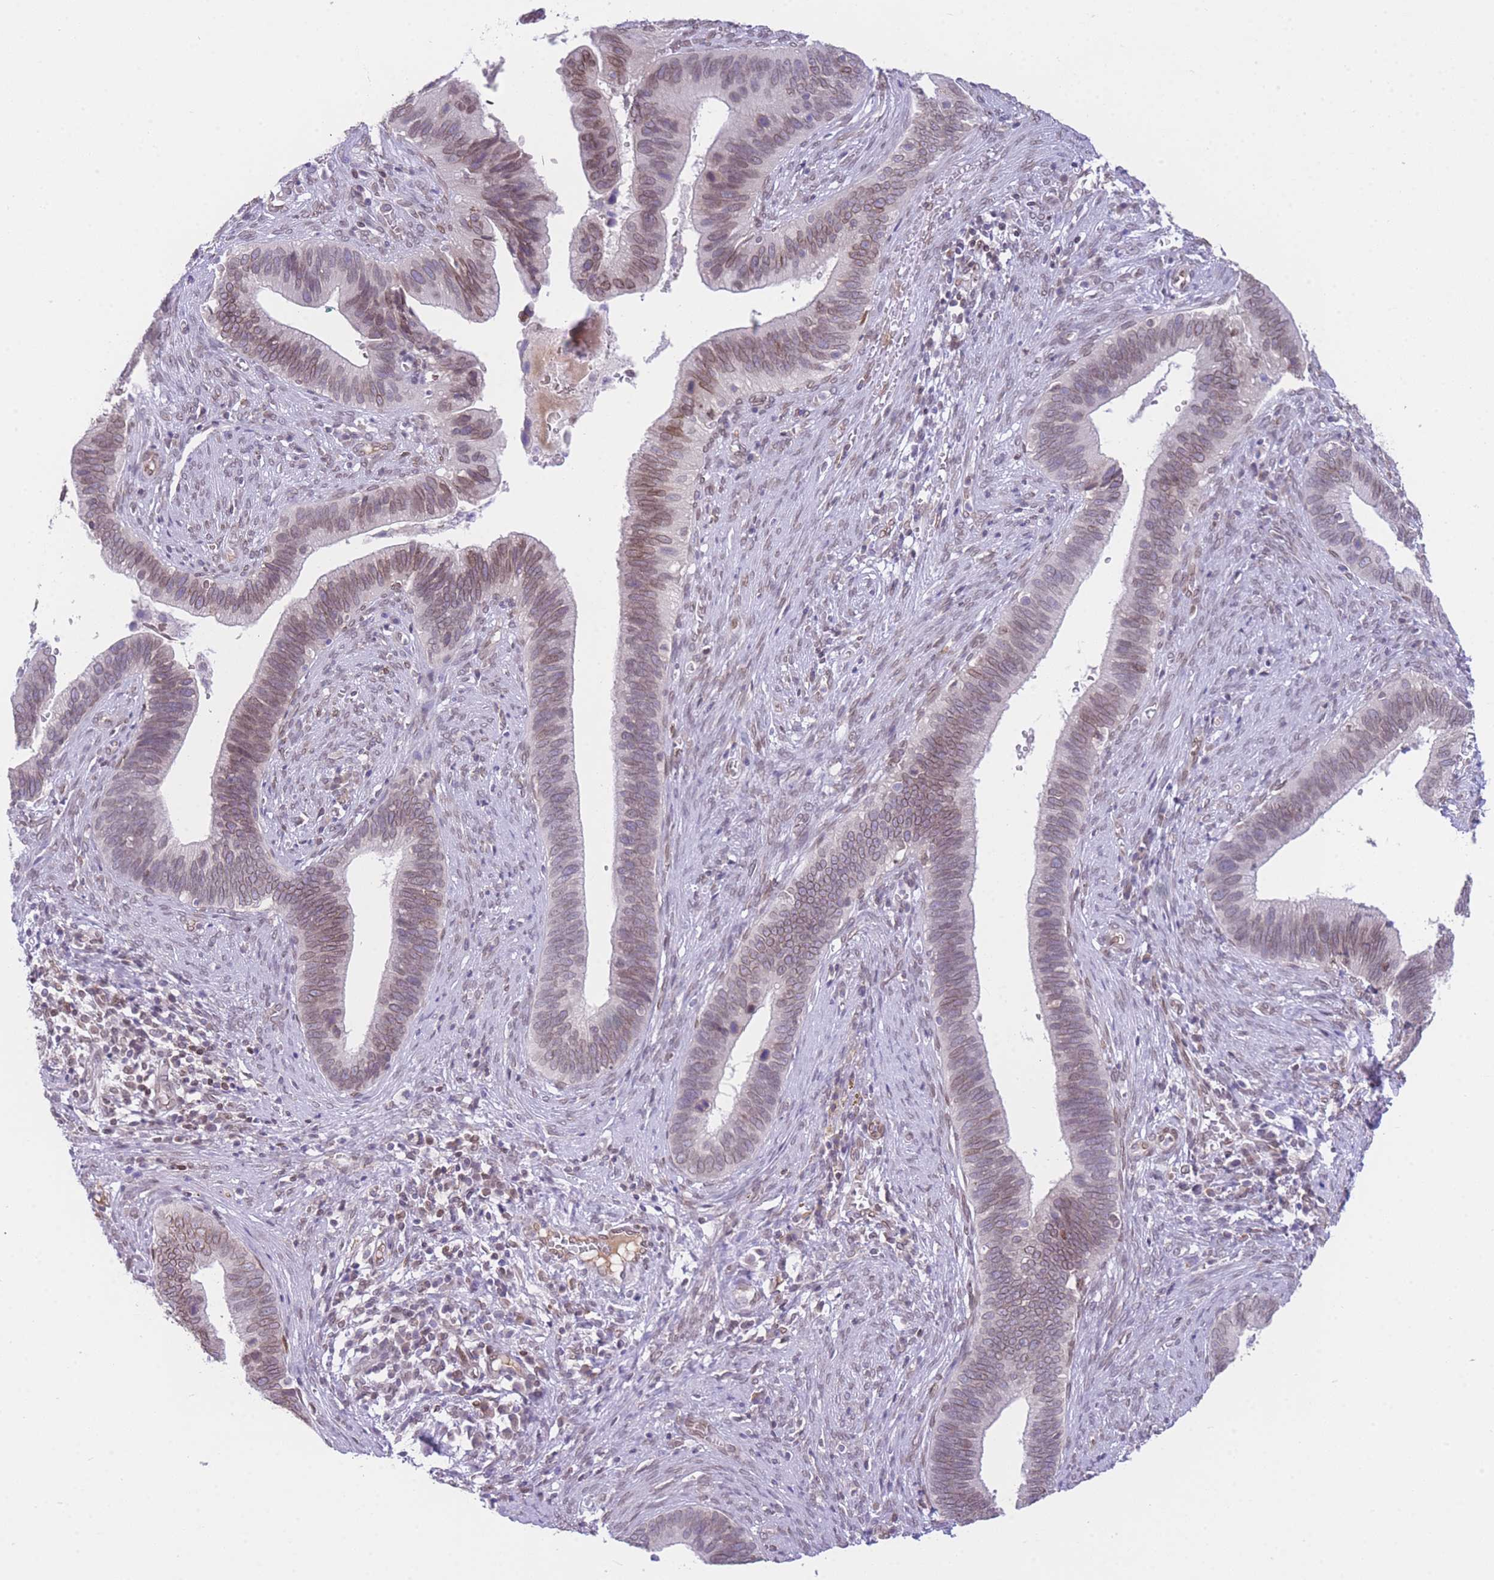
{"staining": {"intensity": "moderate", "quantity": ">75%", "location": "cytoplasmic/membranous,nuclear"}, "tissue": "cervical cancer", "cell_type": "Tumor cells", "image_type": "cancer", "snomed": [{"axis": "morphology", "description": "Adenocarcinoma, NOS"}, {"axis": "topography", "description": "Cervix"}], "caption": "IHC (DAB (3,3'-diaminobenzidine)) staining of adenocarcinoma (cervical) reveals moderate cytoplasmic/membranous and nuclear protein staining in approximately >75% of tumor cells. (Brightfield microscopy of DAB IHC at high magnification).", "gene": "OR10AD1", "patient": {"sex": "female", "age": 42}}